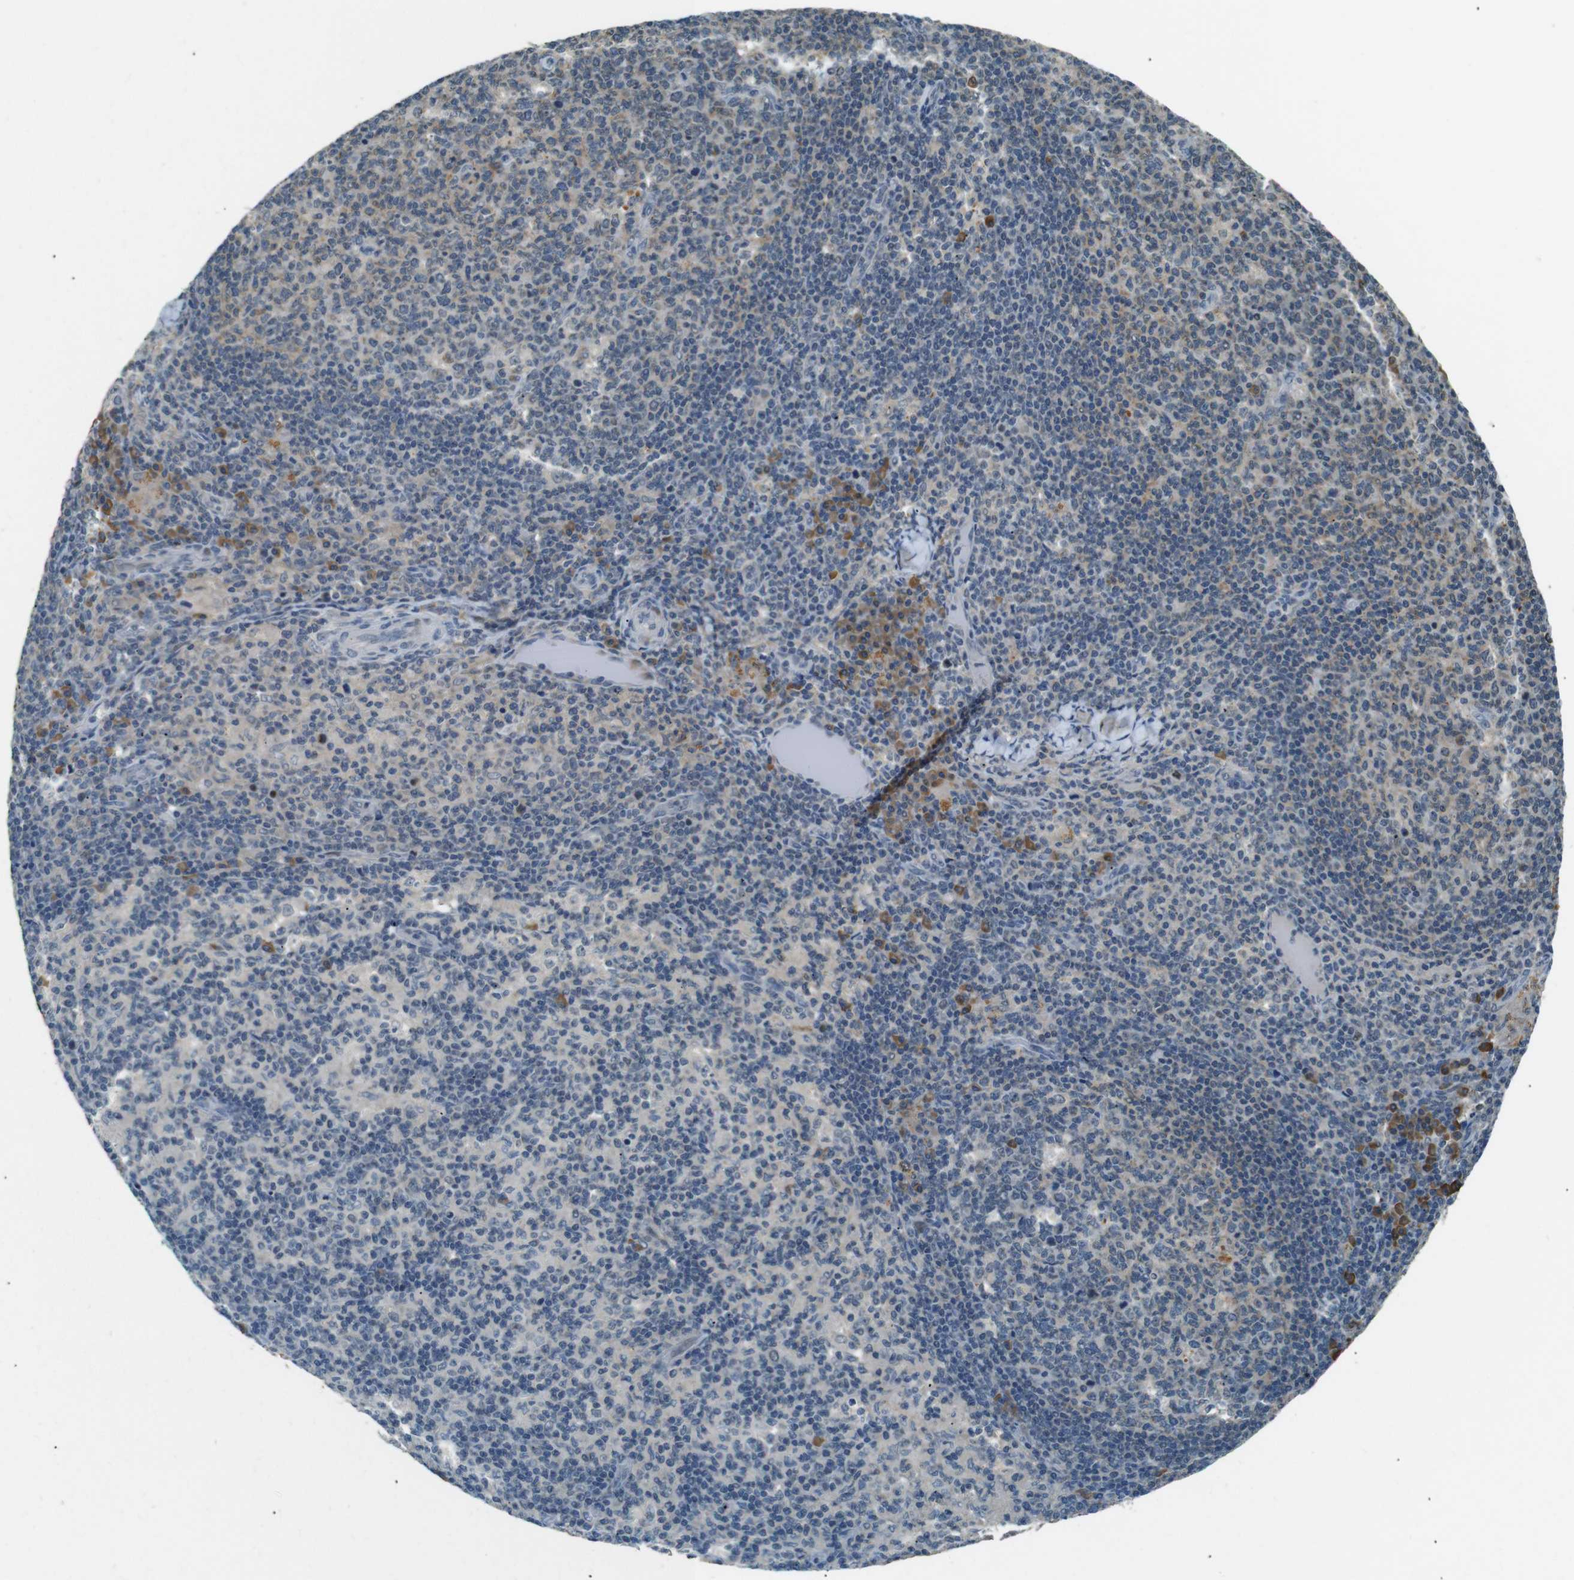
{"staining": {"intensity": "negative", "quantity": "none", "location": "none"}, "tissue": "lymph node", "cell_type": "Germinal center cells", "image_type": "normal", "snomed": [{"axis": "morphology", "description": "Normal tissue, NOS"}, {"axis": "morphology", "description": "Inflammation, NOS"}, {"axis": "topography", "description": "Lymph node"}], "caption": "Immunohistochemistry (IHC) of benign lymph node displays no positivity in germinal center cells. (DAB (3,3'-diaminobenzidine) immunohistochemistry (IHC) with hematoxylin counter stain).", "gene": "MAGI2", "patient": {"sex": "male", "age": 55}}